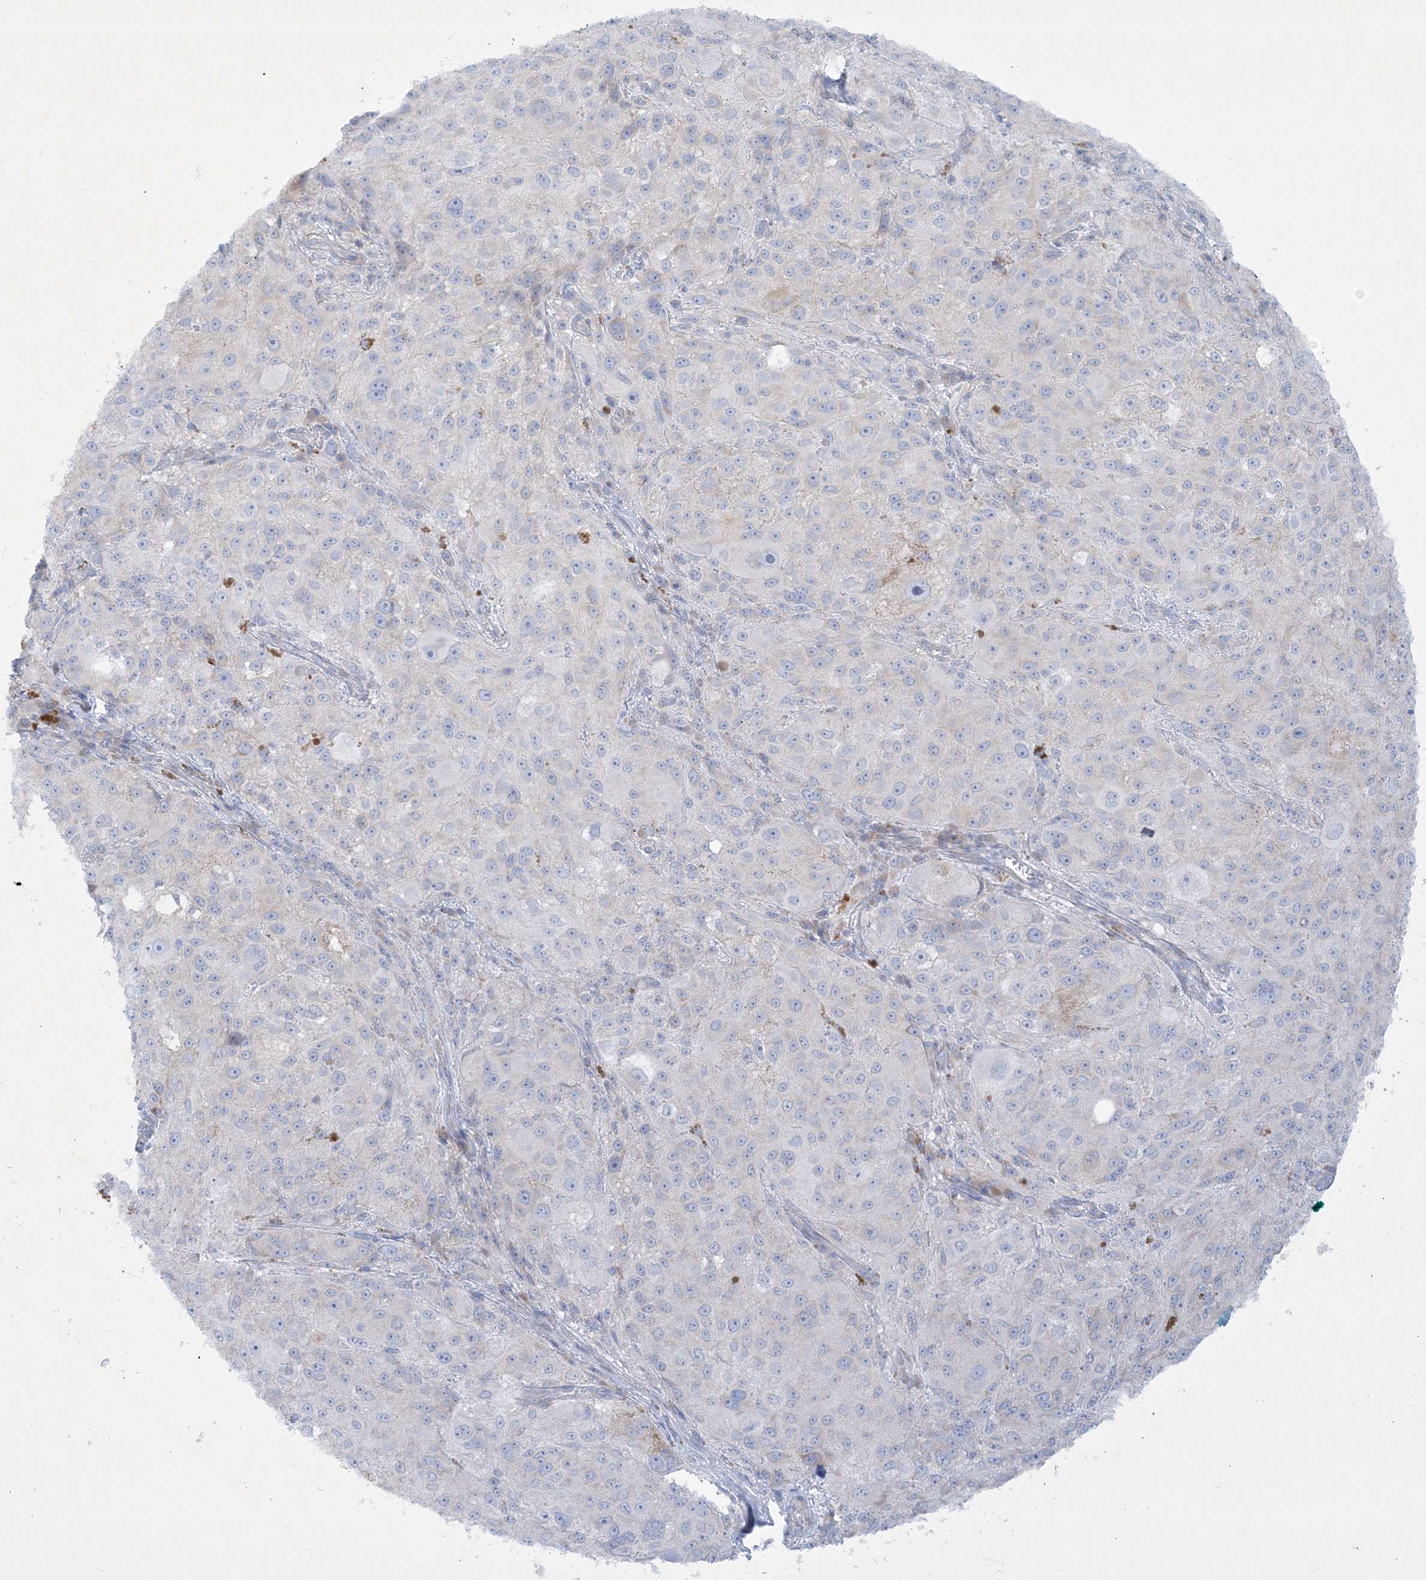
{"staining": {"intensity": "negative", "quantity": "none", "location": "none"}, "tissue": "melanoma", "cell_type": "Tumor cells", "image_type": "cancer", "snomed": [{"axis": "morphology", "description": "Necrosis, NOS"}, {"axis": "morphology", "description": "Malignant melanoma, NOS"}, {"axis": "topography", "description": "Skin"}], "caption": "A photomicrograph of melanoma stained for a protein demonstrates no brown staining in tumor cells.", "gene": "FARSB", "patient": {"sex": "female", "age": 87}}